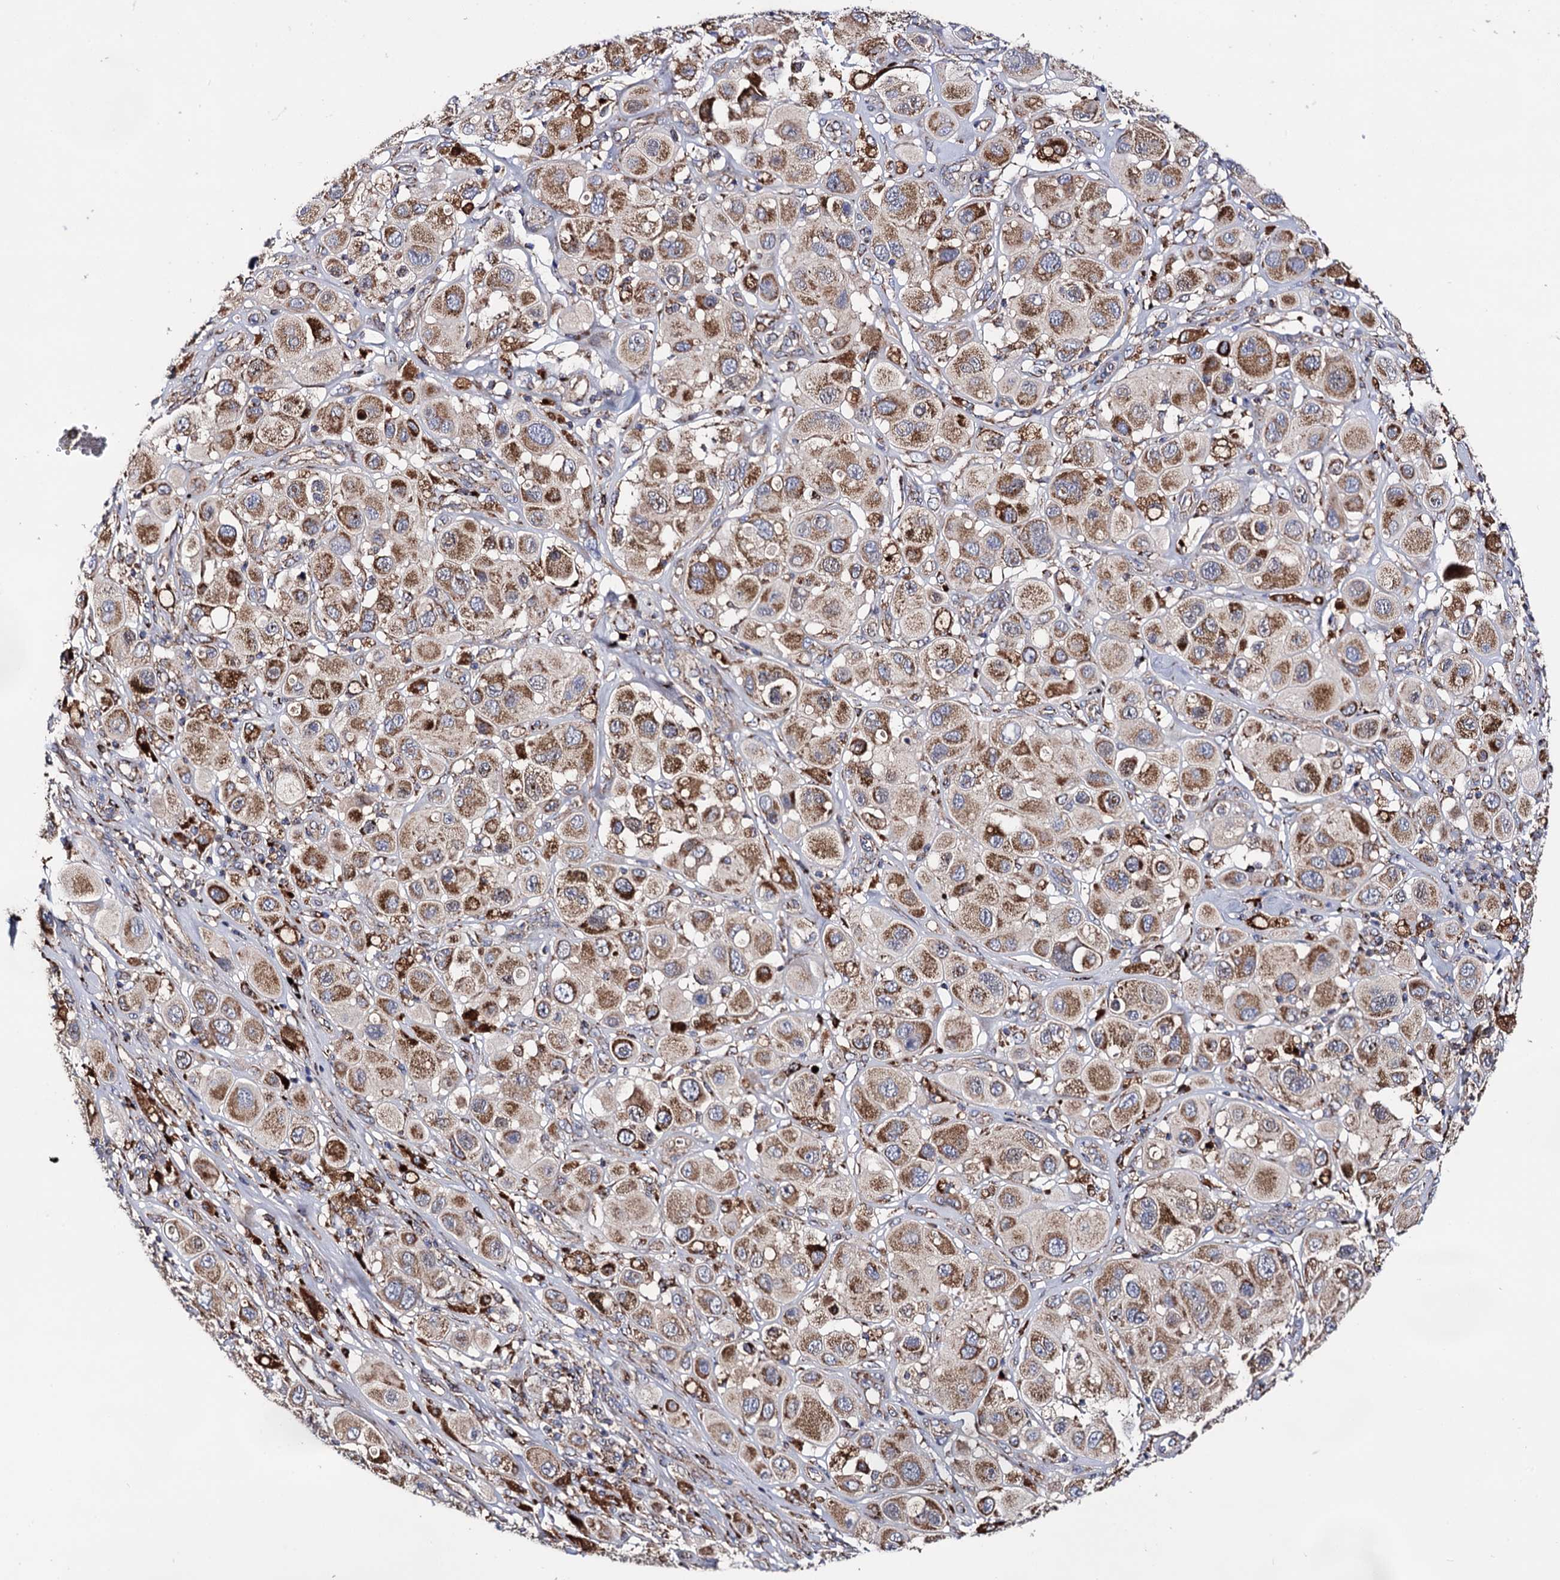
{"staining": {"intensity": "strong", "quantity": ">75%", "location": "cytoplasmic/membranous"}, "tissue": "melanoma", "cell_type": "Tumor cells", "image_type": "cancer", "snomed": [{"axis": "morphology", "description": "Malignant melanoma, Metastatic site"}, {"axis": "topography", "description": "Skin"}], "caption": "Protein staining exhibits strong cytoplasmic/membranous positivity in approximately >75% of tumor cells in malignant melanoma (metastatic site).", "gene": "IQCH", "patient": {"sex": "male", "age": 41}}